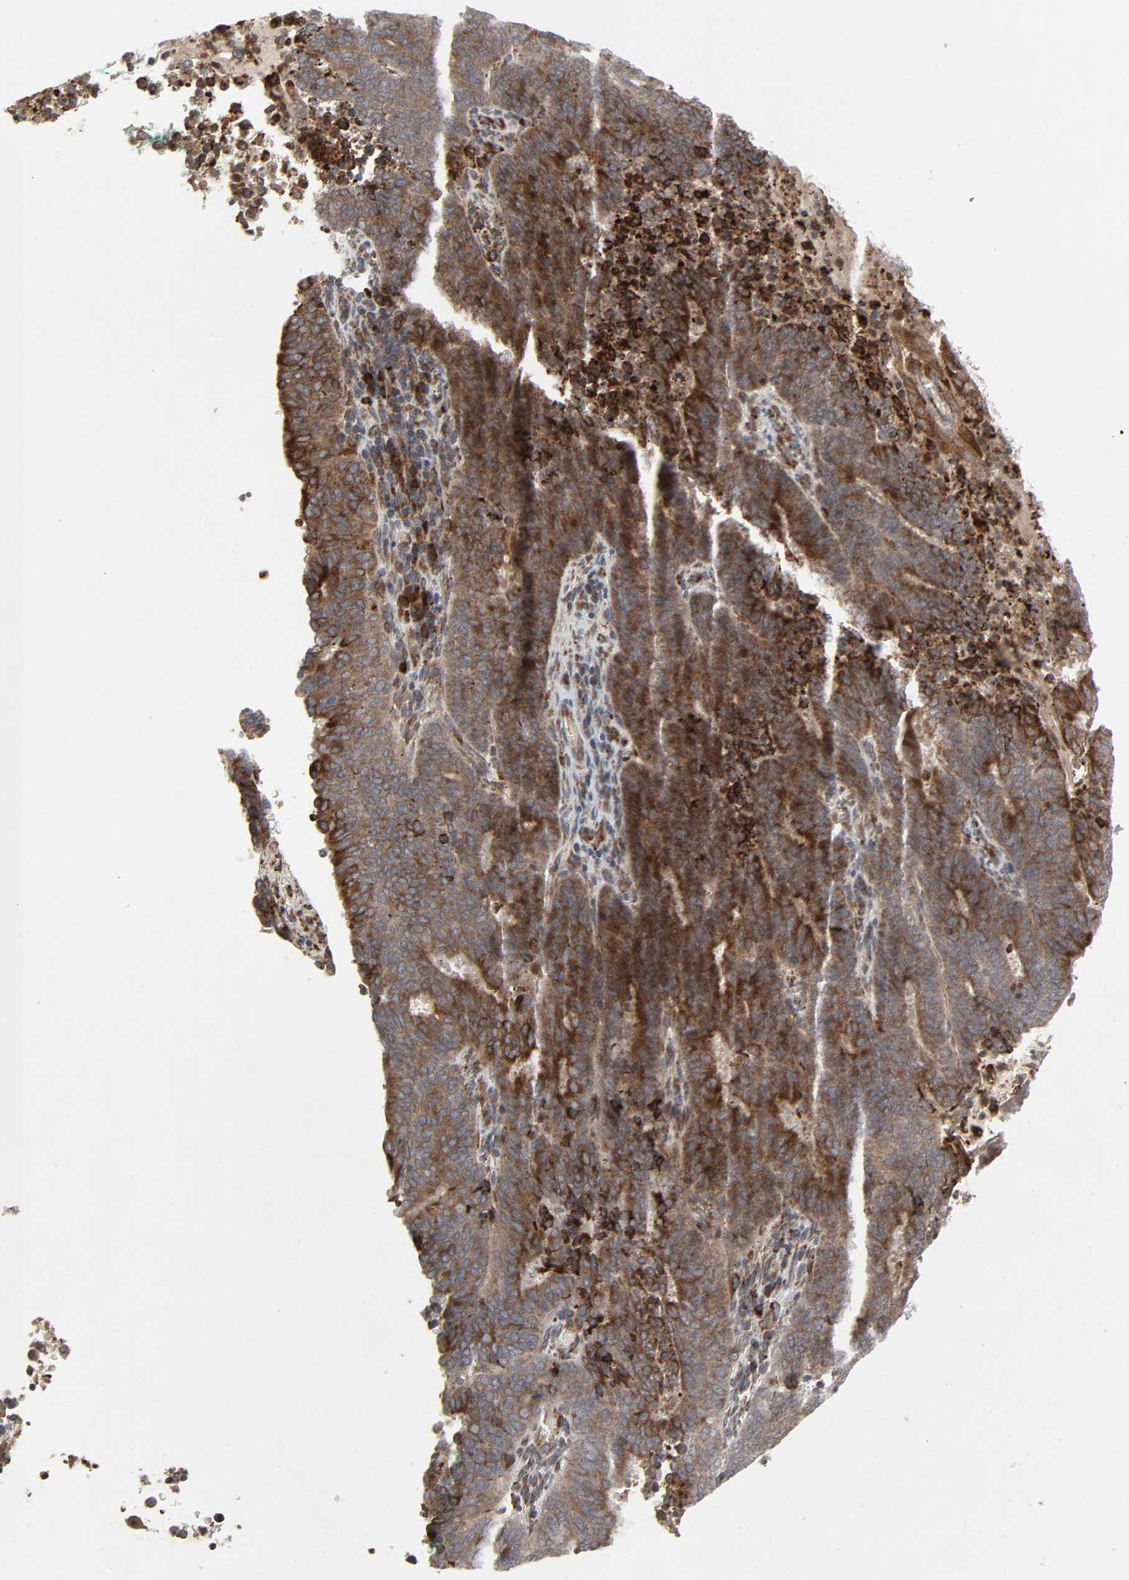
{"staining": {"intensity": "moderate", "quantity": ">75%", "location": "cytoplasmic/membranous"}, "tissue": "cervical cancer", "cell_type": "Tumor cells", "image_type": "cancer", "snomed": [{"axis": "morphology", "description": "Adenocarcinoma, NOS"}, {"axis": "topography", "description": "Cervix"}], "caption": "Adenocarcinoma (cervical) stained with a brown dye demonstrates moderate cytoplasmic/membranous positive expression in approximately >75% of tumor cells.", "gene": "ADCY4", "patient": {"sex": "female", "age": 44}}